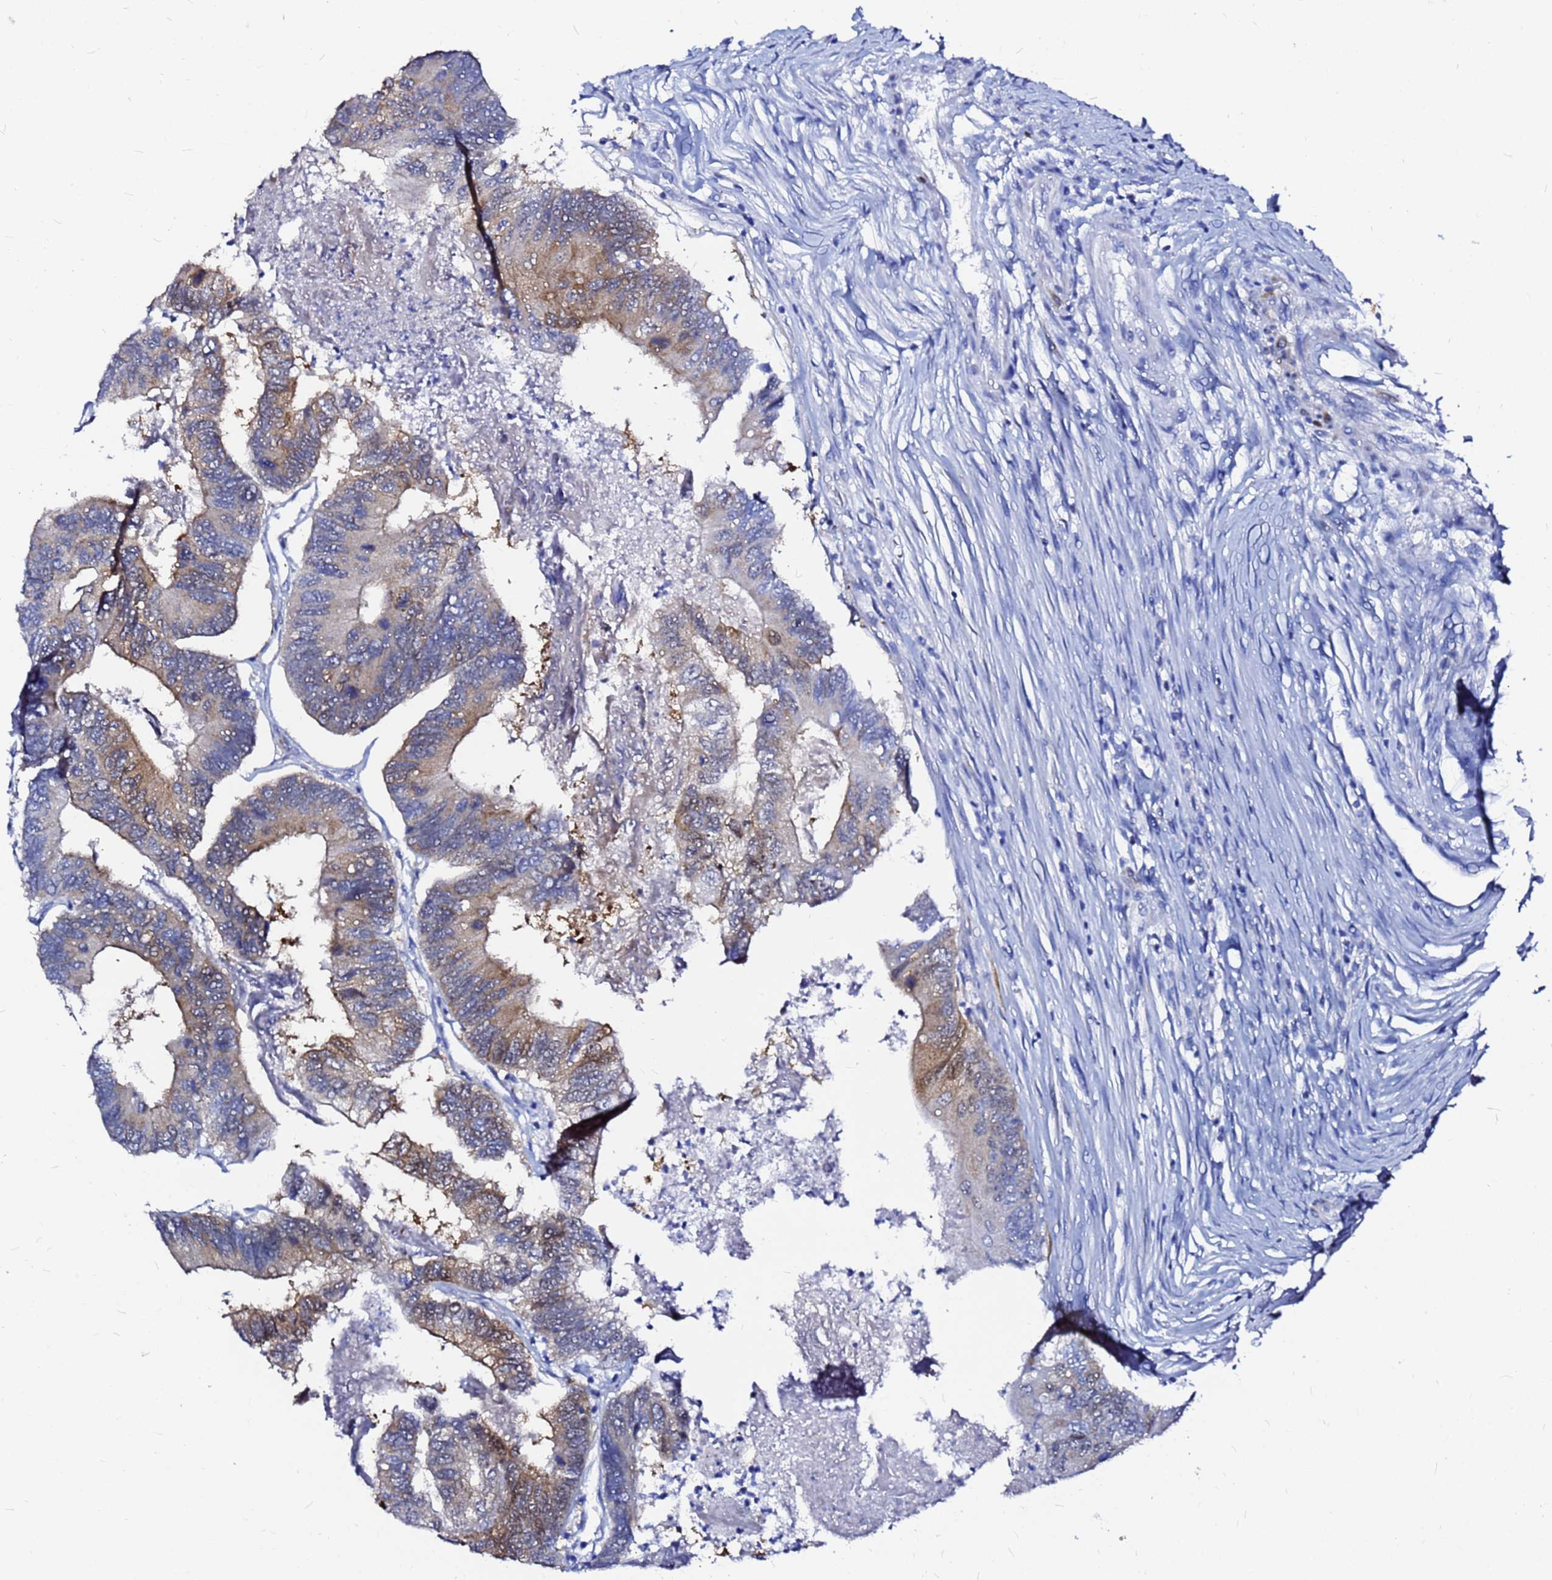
{"staining": {"intensity": "weak", "quantity": "25%-75%", "location": "cytoplasmic/membranous"}, "tissue": "colorectal cancer", "cell_type": "Tumor cells", "image_type": "cancer", "snomed": [{"axis": "morphology", "description": "Adenocarcinoma, NOS"}, {"axis": "topography", "description": "Colon"}], "caption": "Immunohistochemical staining of human colorectal cancer (adenocarcinoma) demonstrates low levels of weak cytoplasmic/membranous expression in about 25%-75% of tumor cells.", "gene": "PPP1R14C", "patient": {"sex": "female", "age": 67}}